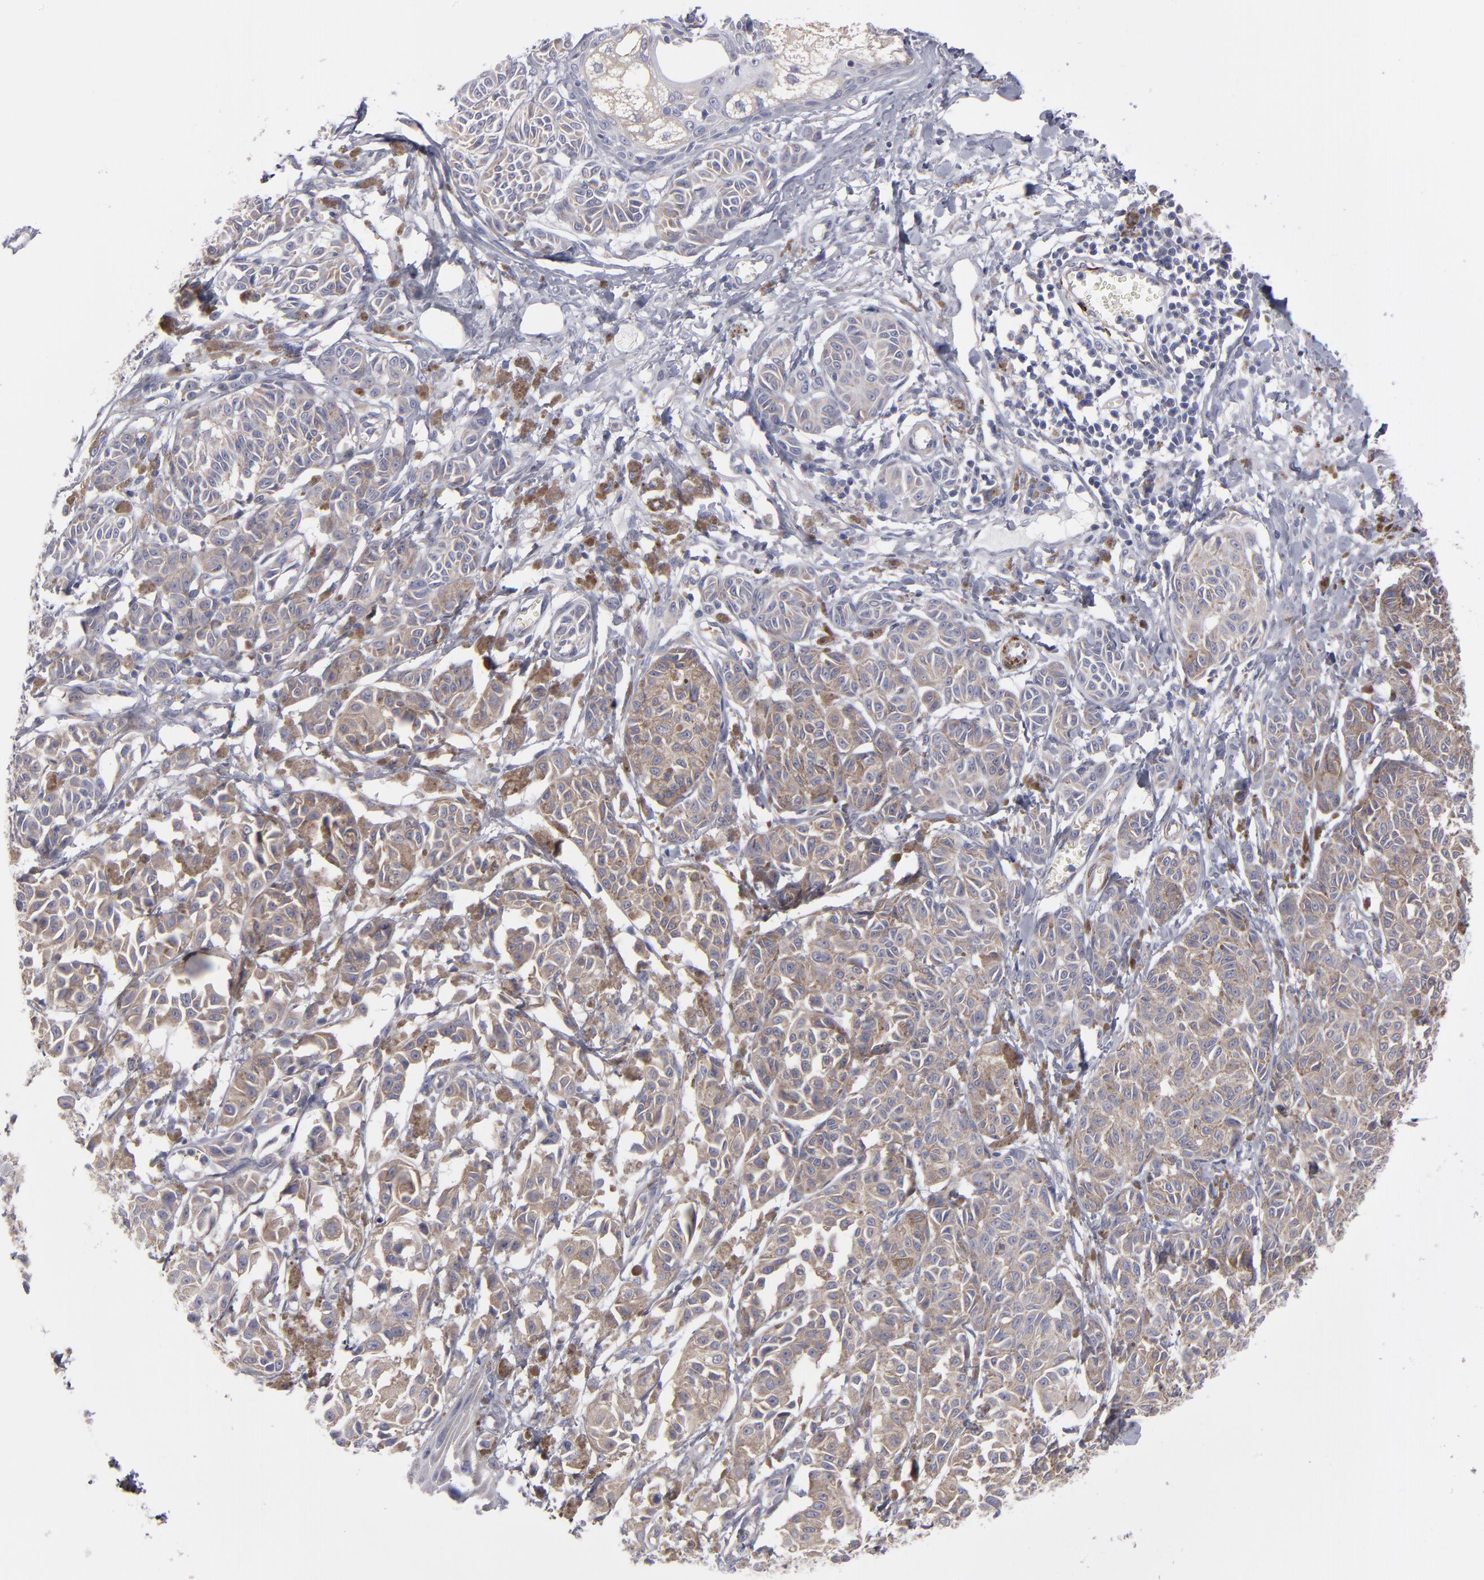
{"staining": {"intensity": "moderate", "quantity": ">75%", "location": "cytoplasmic/membranous"}, "tissue": "melanoma", "cell_type": "Tumor cells", "image_type": "cancer", "snomed": [{"axis": "morphology", "description": "Malignant melanoma, NOS"}, {"axis": "topography", "description": "Skin"}], "caption": "Melanoma tissue reveals moderate cytoplasmic/membranous expression in approximately >75% of tumor cells, visualized by immunohistochemistry. (brown staining indicates protein expression, while blue staining denotes nuclei).", "gene": "SLMAP", "patient": {"sex": "male", "age": 76}}